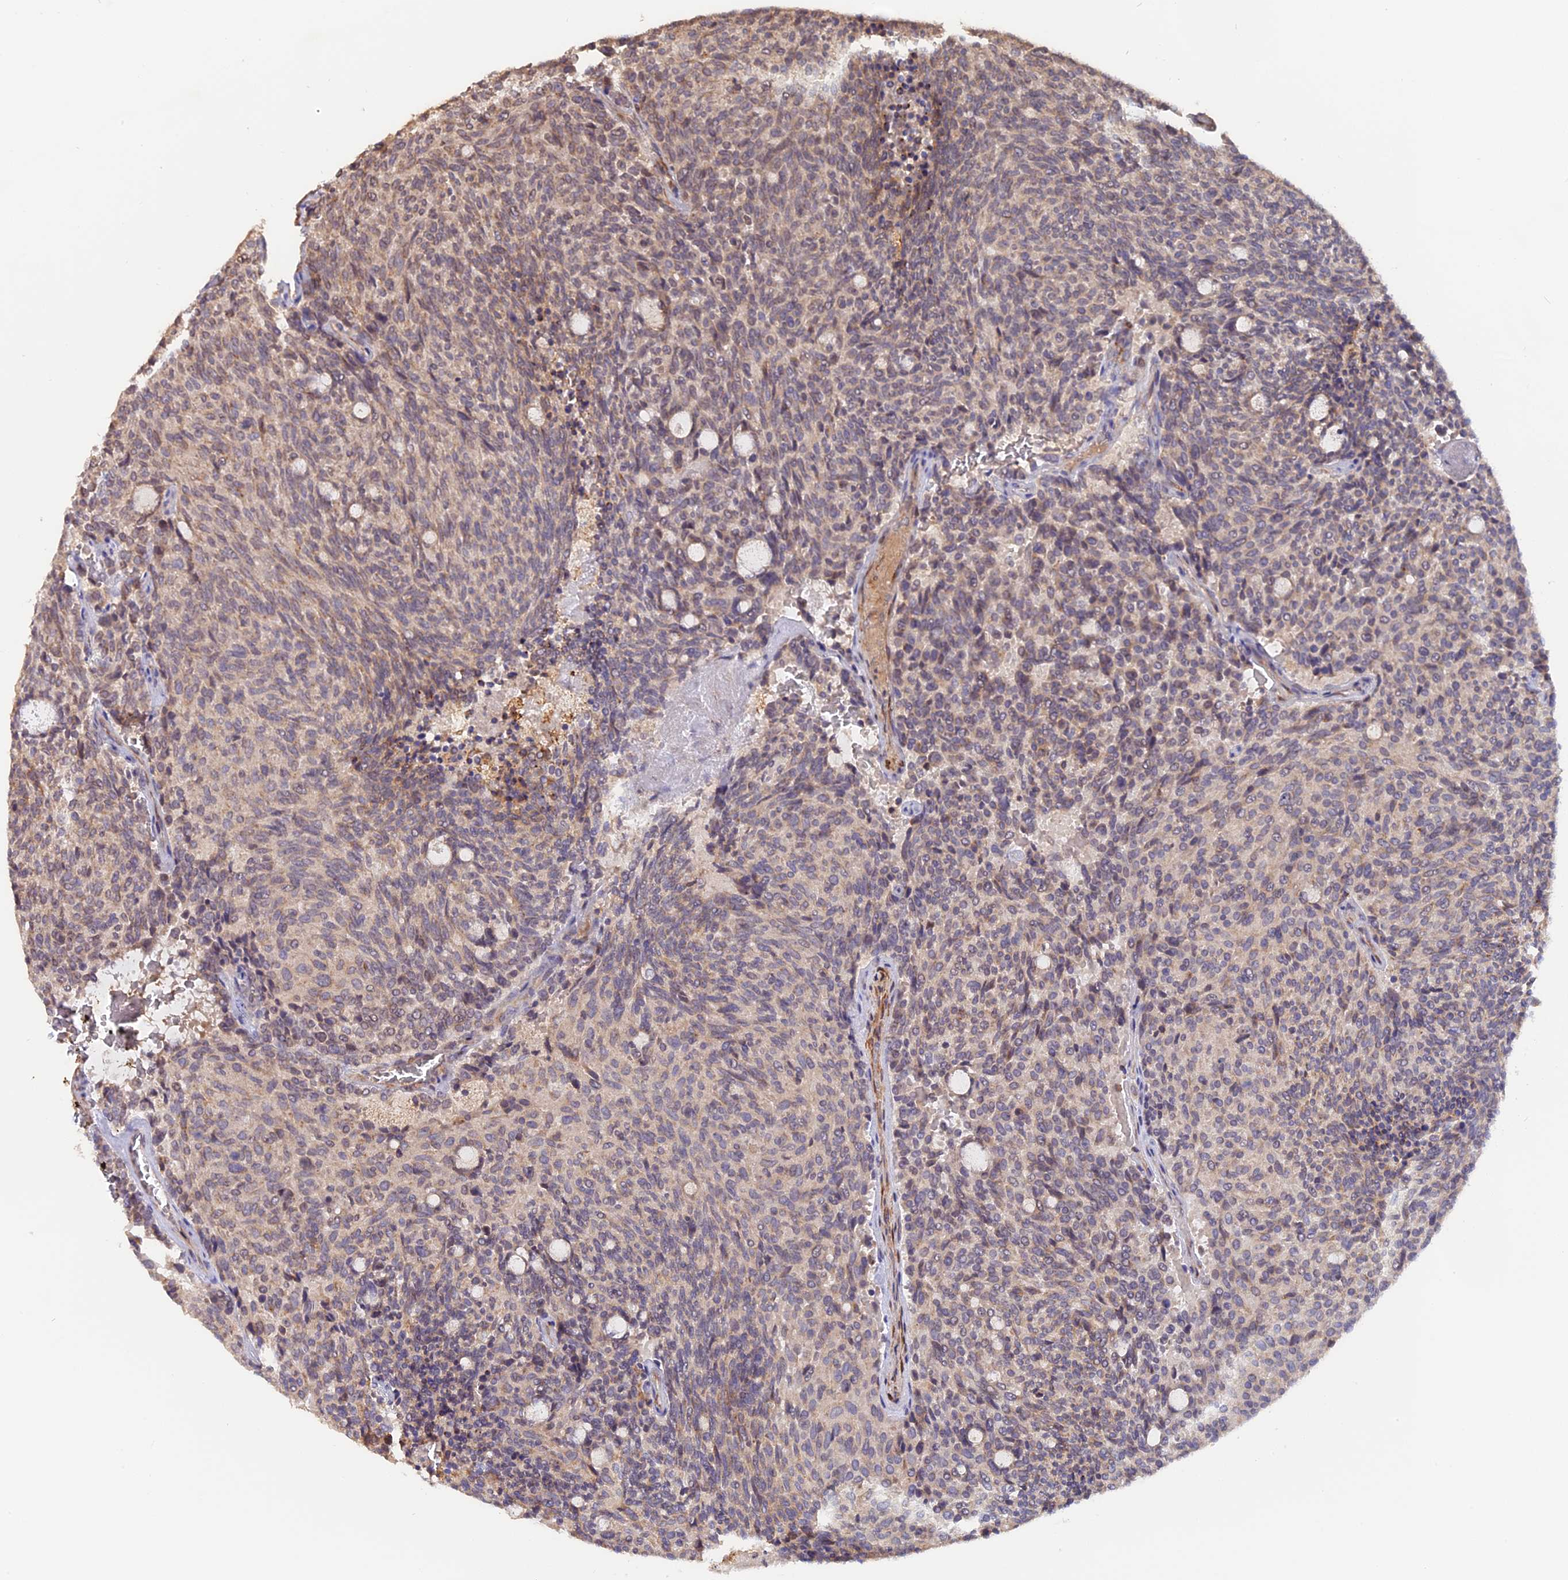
{"staining": {"intensity": "weak", "quantity": "<25%", "location": "cytoplasmic/membranous"}, "tissue": "carcinoid", "cell_type": "Tumor cells", "image_type": "cancer", "snomed": [{"axis": "morphology", "description": "Carcinoid, malignant, NOS"}, {"axis": "topography", "description": "Pancreas"}], "caption": "Image shows no significant protein positivity in tumor cells of carcinoid. The staining was performed using DAB to visualize the protein expression in brown, while the nuclei were stained in blue with hematoxylin (Magnification: 20x).", "gene": "TANGO6", "patient": {"sex": "female", "age": 54}}